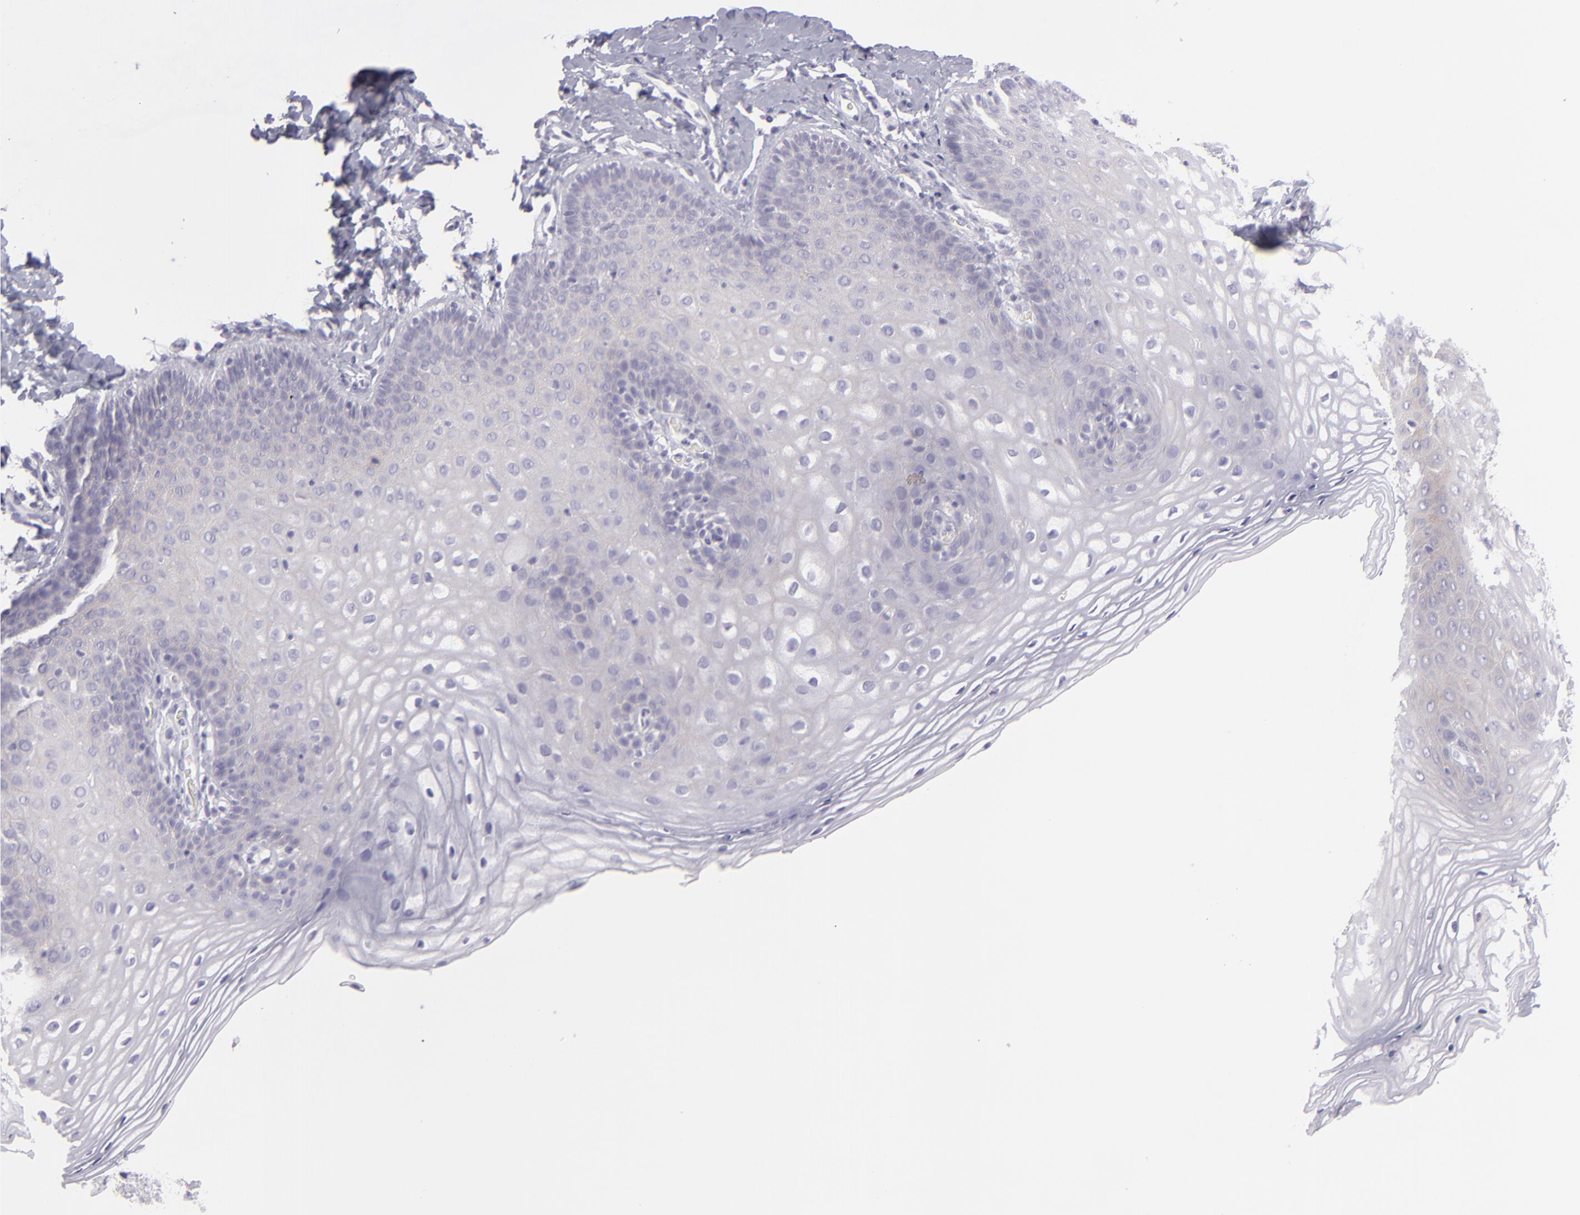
{"staining": {"intensity": "negative", "quantity": "none", "location": "none"}, "tissue": "vagina", "cell_type": "Squamous epithelial cells", "image_type": "normal", "snomed": [{"axis": "morphology", "description": "Normal tissue, NOS"}, {"axis": "topography", "description": "Vagina"}], "caption": "This is an IHC photomicrograph of normal human vagina. There is no positivity in squamous epithelial cells.", "gene": "DLG4", "patient": {"sex": "female", "age": 55}}